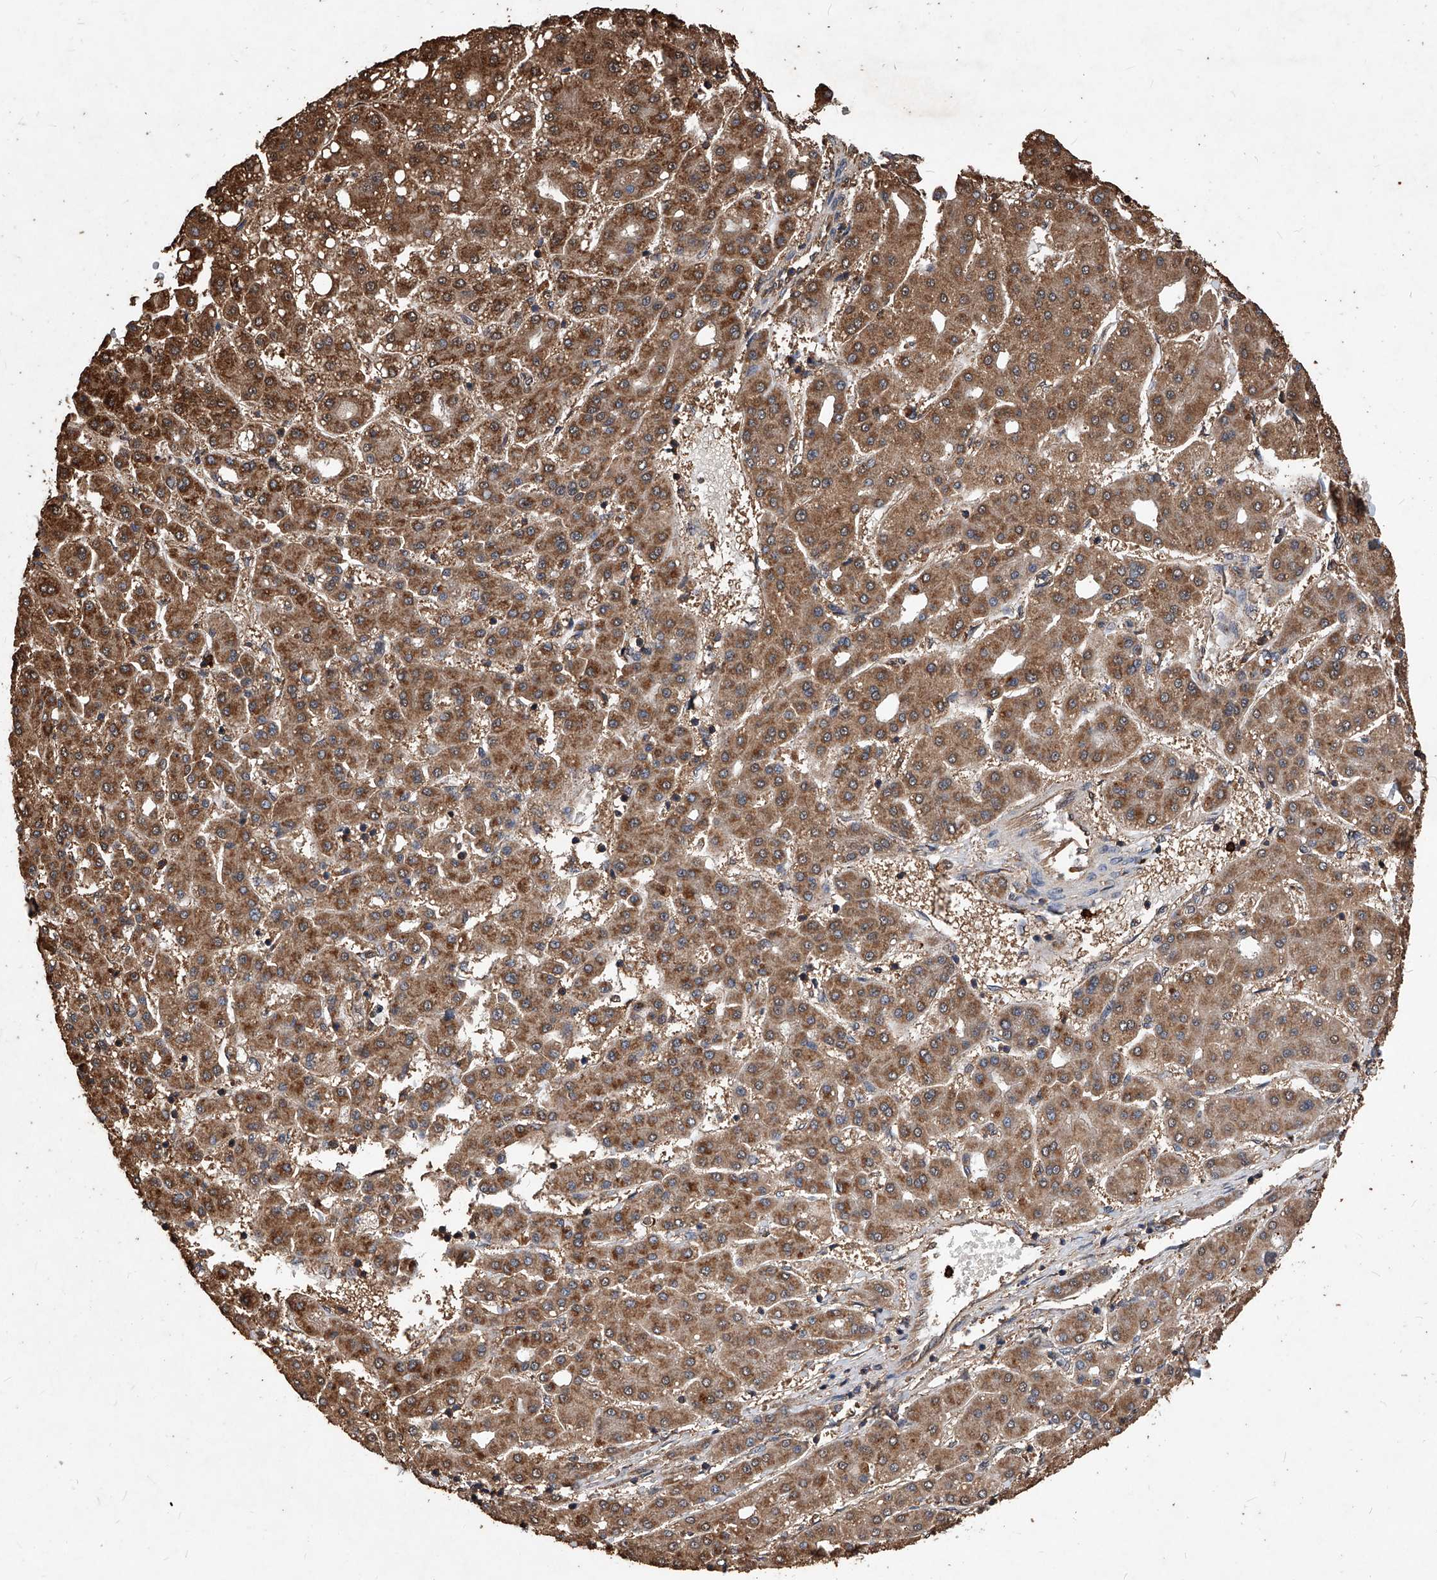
{"staining": {"intensity": "moderate", "quantity": ">75%", "location": "cytoplasmic/membranous"}, "tissue": "liver cancer", "cell_type": "Tumor cells", "image_type": "cancer", "snomed": [{"axis": "morphology", "description": "Carcinoma, Hepatocellular, NOS"}, {"axis": "topography", "description": "Liver"}], "caption": "A brown stain shows moderate cytoplasmic/membranous staining of a protein in liver hepatocellular carcinoma tumor cells.", "gene": "UCP2", "patient": {"sex": "male", "age": 65}}